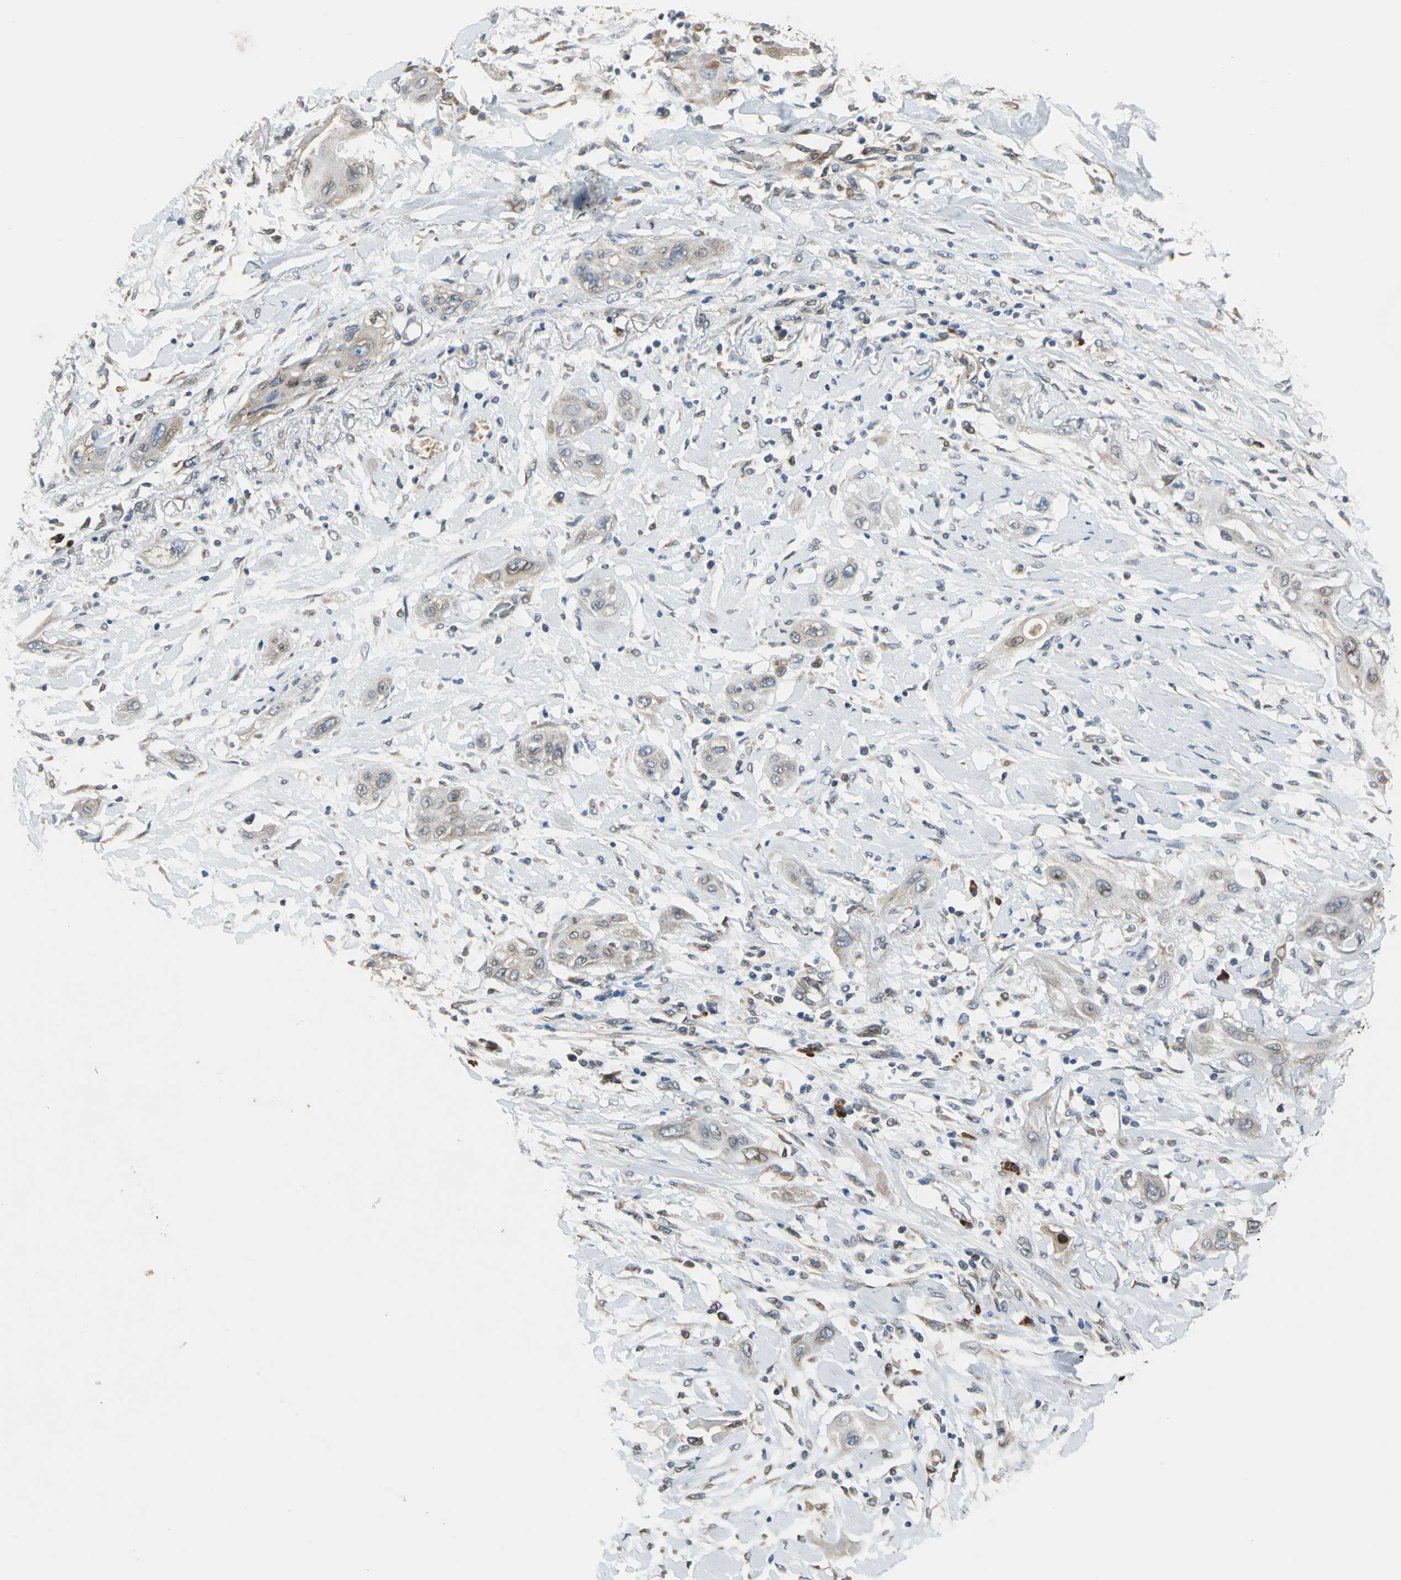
{"staining": {"intensity": "weak", "quantity": "25%-75%", "location": "cytoplasmic/membranous"}, "tissue": "lung cancer", "cell_type": "Tumor cells", "image_type": "cancer", "snomed": [{"axis": "morphology", "description": "Squamous cell carcinoma, NOS"}, {"axis": "topography", "description": "Lung"}], "caption": "Lung cancer (squamous cell carcinoma) stained with DAB (3,3'-diaminobenzidine) IHC exhibits low levels of weak cytoplasmic/membranous expression in approximately 25%-75% of tumor cells.", "gene": "SYVN1", "patient": {"sex": "female", "age": 47}}